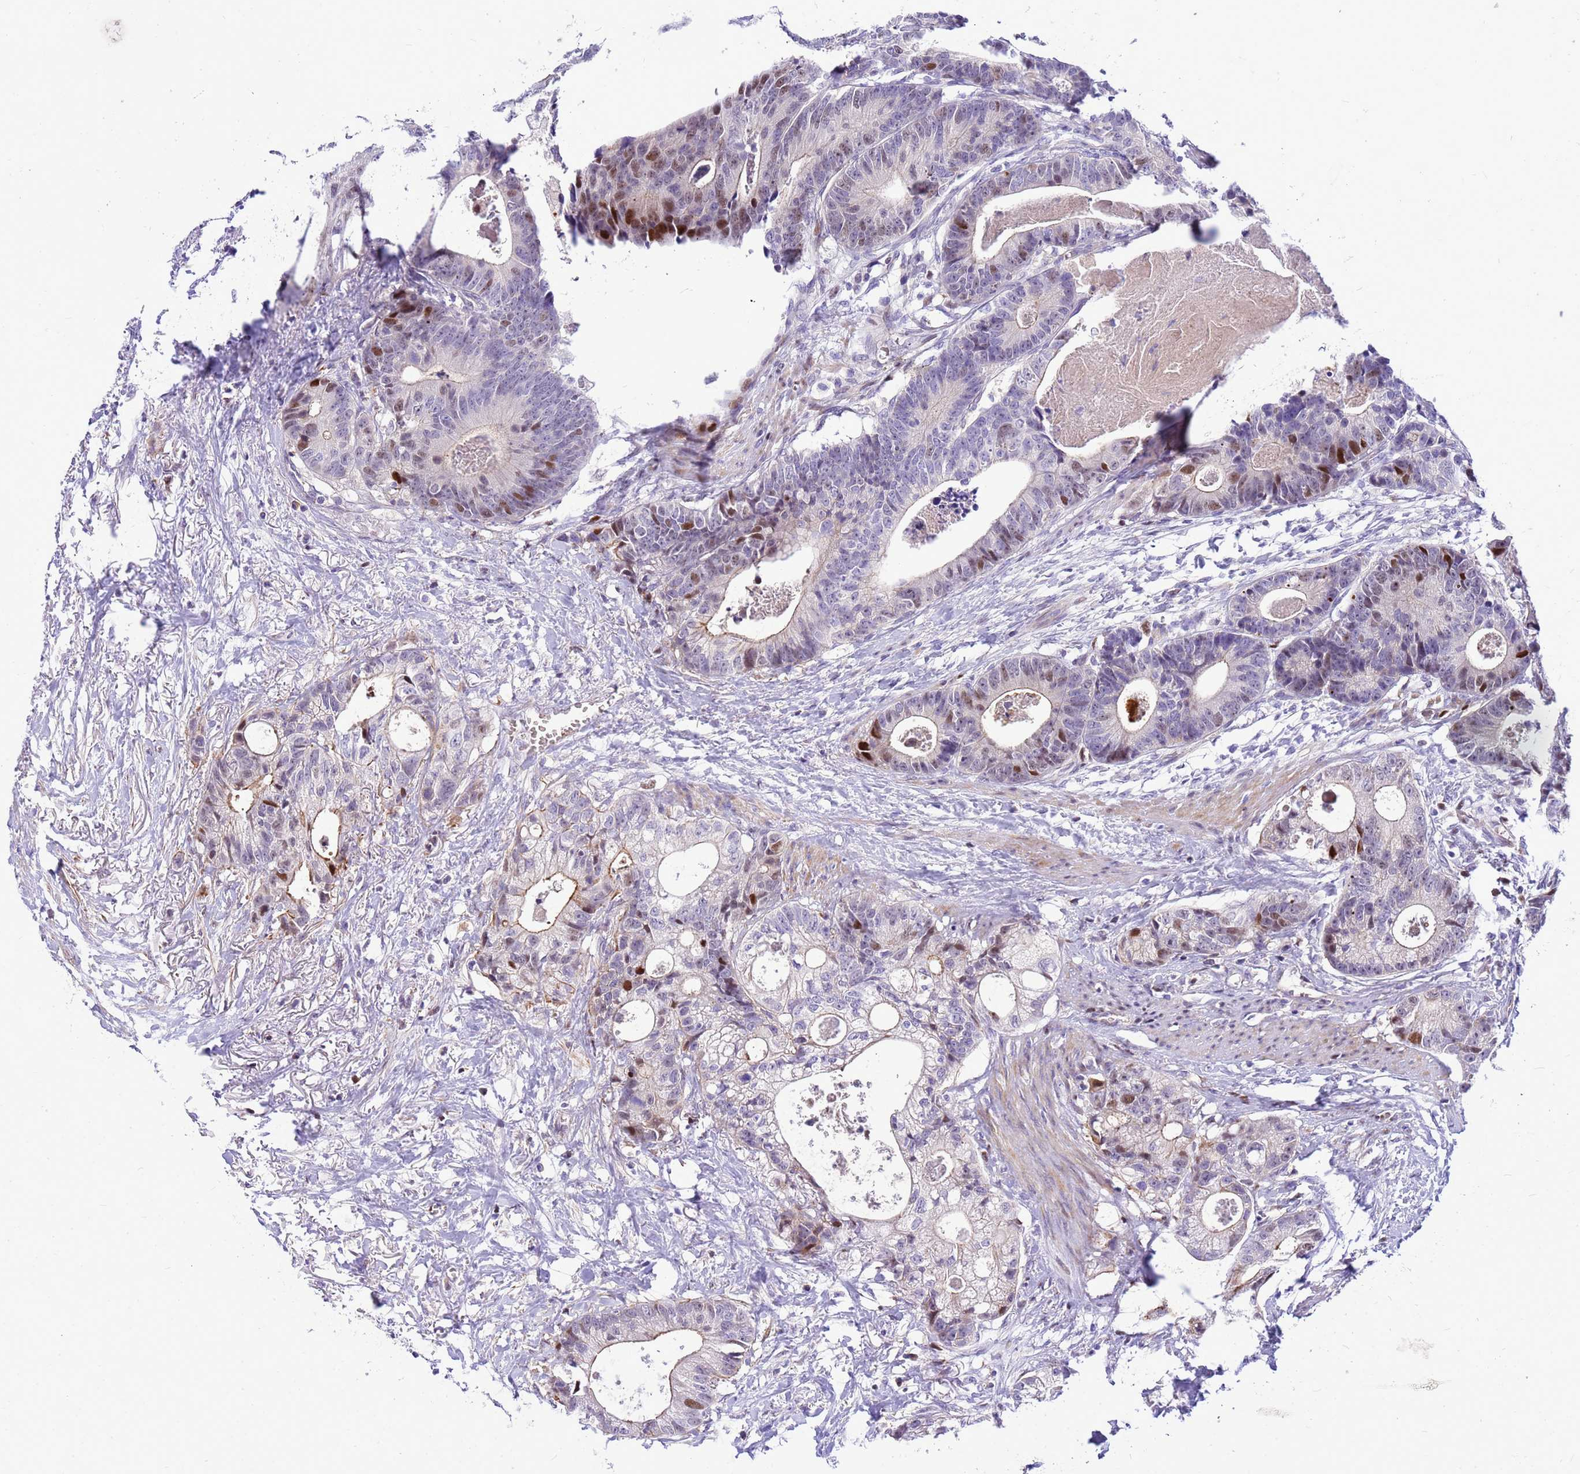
{"staining": {"intensity": "strong", "quantity": "<25%", "location": "nuclear"}, "tissue": "colorectal cancer", "cell_type": "Tumor cells", "image_type": "cancer", "snomed": [{"axis": "morphology", "description": "Adenocarcinoma, NOS"}, {"axis": "topography", "description": "Colon"}], "caption": "Human adenocarcinoma (colorectal) stained with a brown dye exhibits strong nuclear positive positivity in approximately <25% of tumor cells.", "gene": "ADAMTS7", "patient": {"sex": "female", "age": 57}}